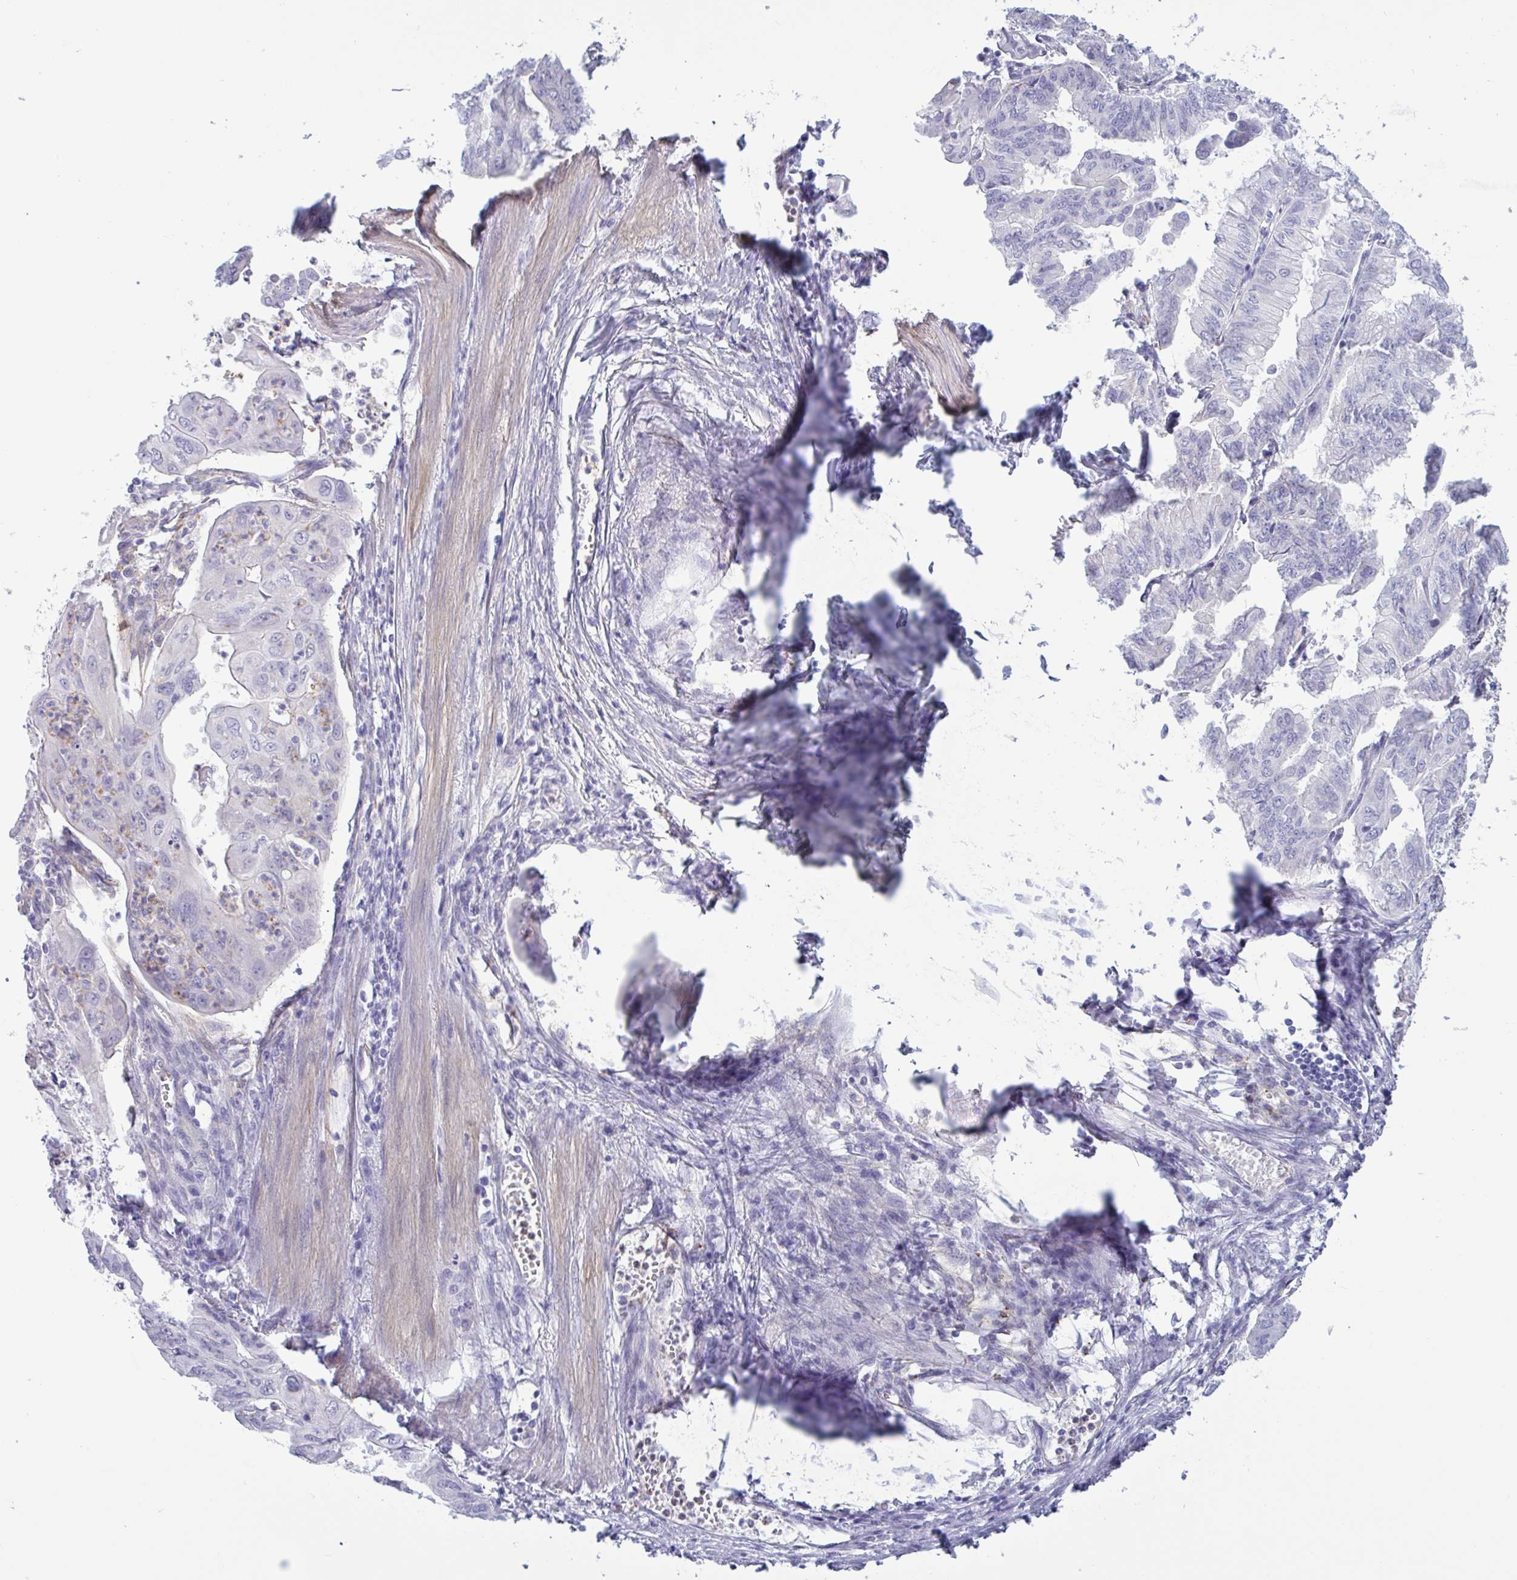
{"staining": {"intensity": "negative", "quantity": "none", "location": "none"}, "tissue": "stomach cancer", "cell_type": "Tumor cells", "image_type": "cancer", "snomed": [{"axis": "morphology", "description": "Adenocarcinoma, NOS"}, {"axis": "topography", "description": "Stomach, upper"}], "caption": "Tumor cells are negative for protein expression in human stomach cancer (adenocarcinoma). (DAB (3,3'-diaminobenzidine) IHC visualized using brightfield microscopy, high magnification).", "gene": "OXLD1", "patient": {"sex": "male", "age": 80}}